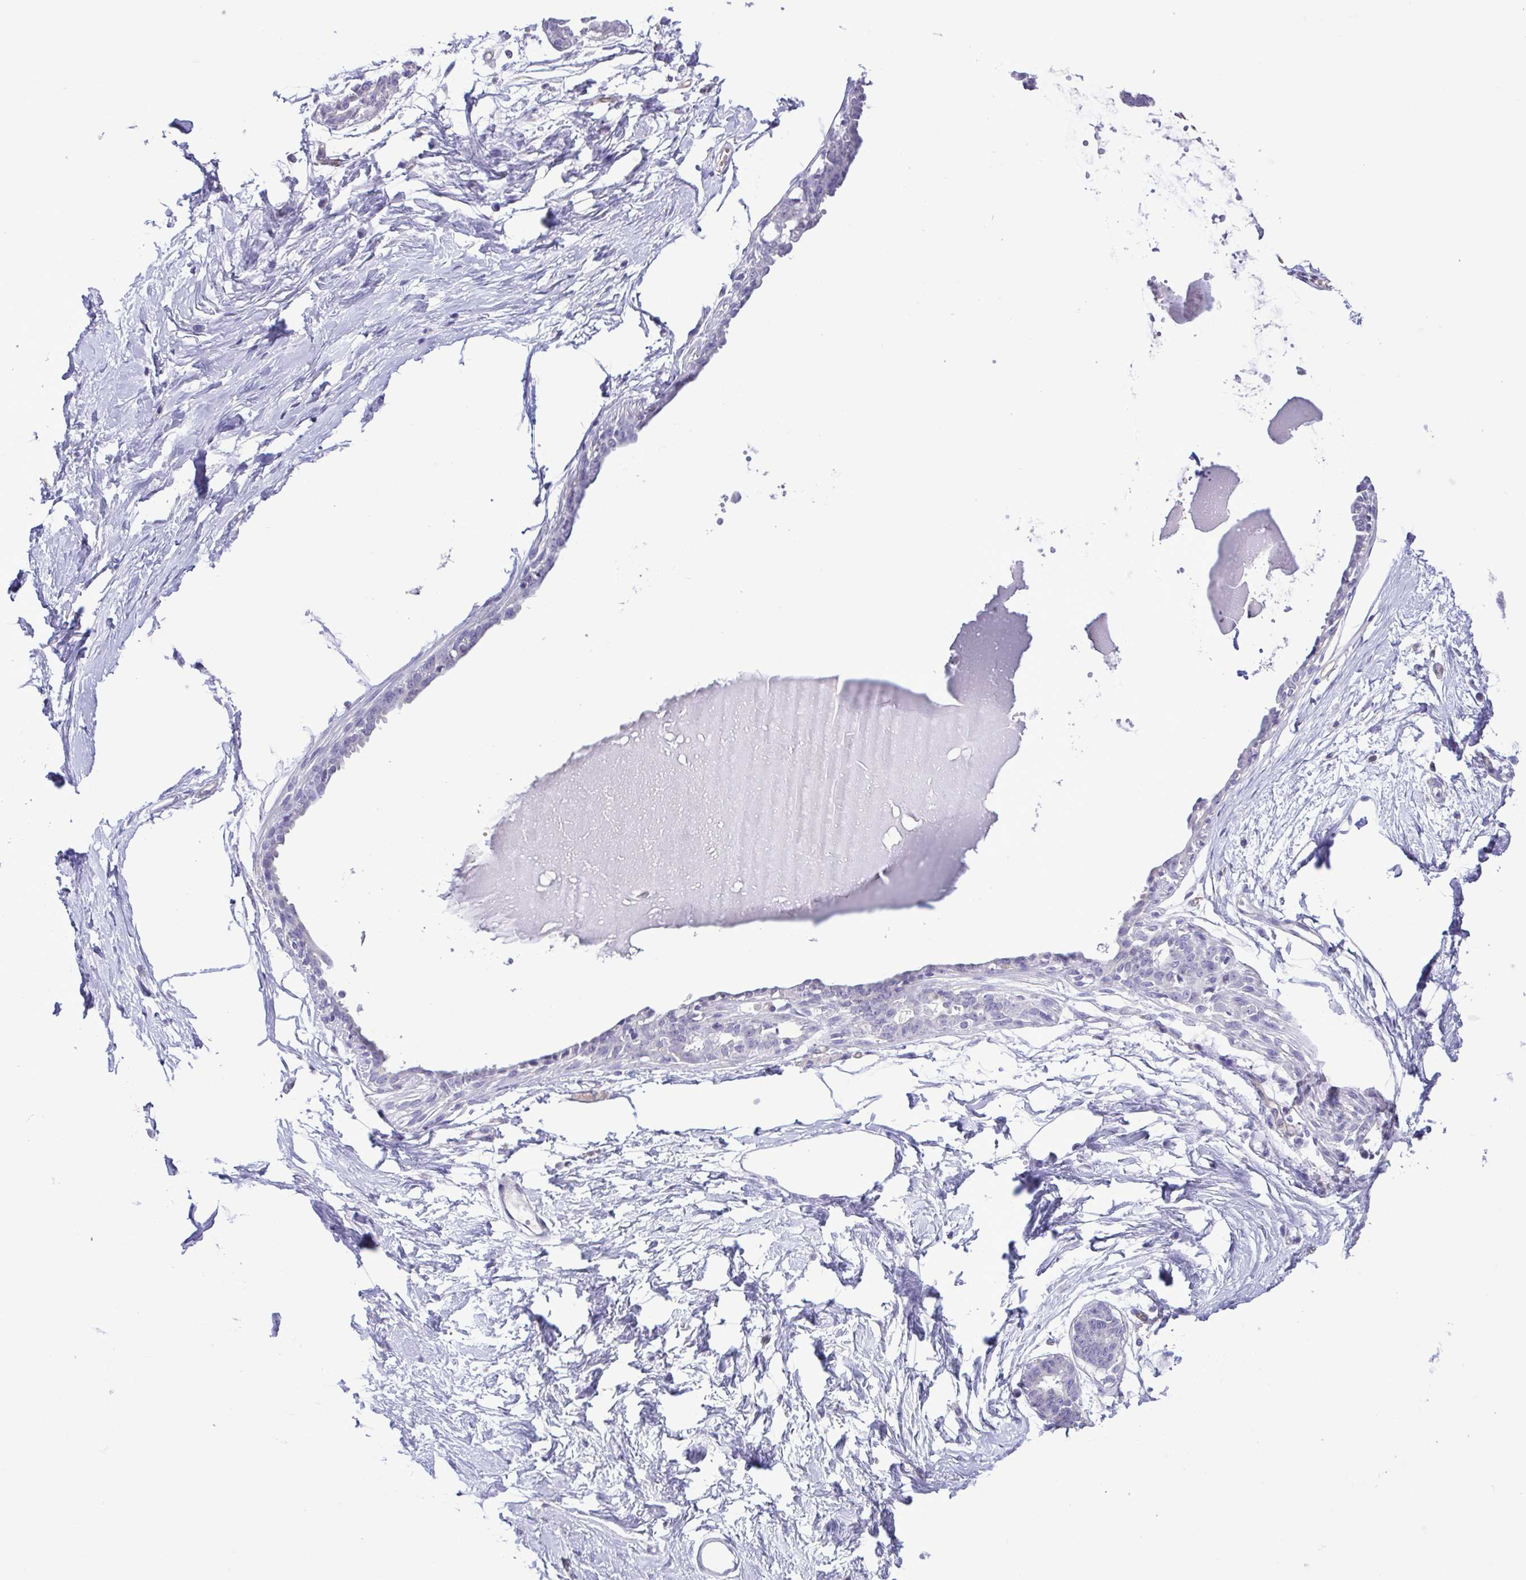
{"staining": {"intensity": "negative", "quantity": "none", "location": "none"}, "tissue": "breast", "cell_type": "Adipocytes", "image_type": "normal", "snomed": [{"axis": "morphology", "description": "Normal tissue, NOS"}, {"axis": "topography", "description": "Breast"}], "caption": "Histopathology image shows no significant protein staining in adipocytes of benign breast.", "gene": "CBY2", "patient": {"sex": "female", "age": 45}}